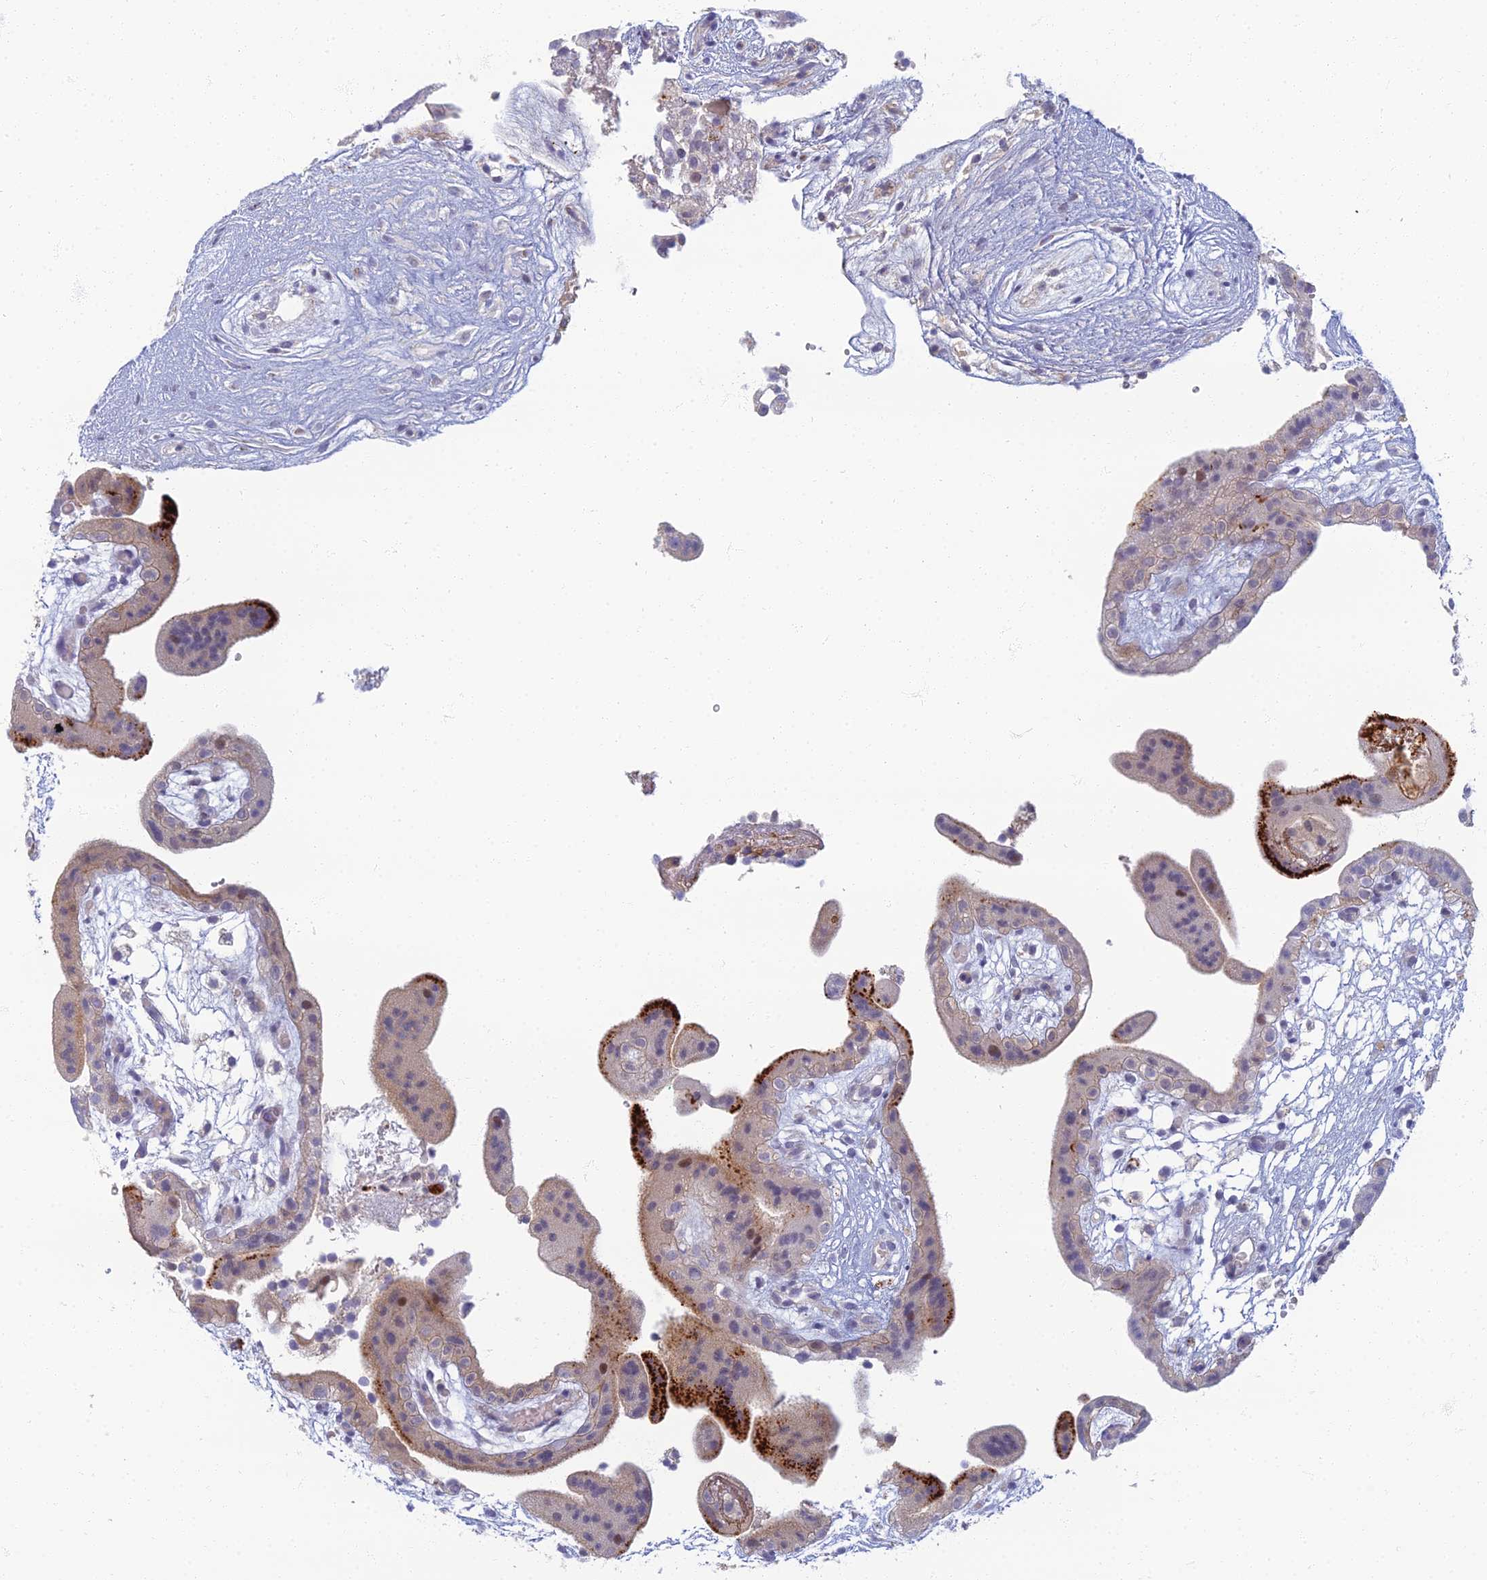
{"staining": {"intensity": "moderate", "quantity": "25%-75%", "location": "cytoplasmic/membranous"}, "tissue": "placenta", "cell_type": "Trophoblastic cells", "image_type": "normal", "snomed": [{"axis": "morphology", "description": "Normal tissue, NOS"}, {"axis": "topography", "description": "Placenta"}], "caption": "IHC of normal placenta reveals medium levels of moderate cytoplasmic/membranous expression in approximately 25%-75% of trophoblastic cells.", "gene": "CHMP4B", "patient": {"sex": "female", "age": 18}}